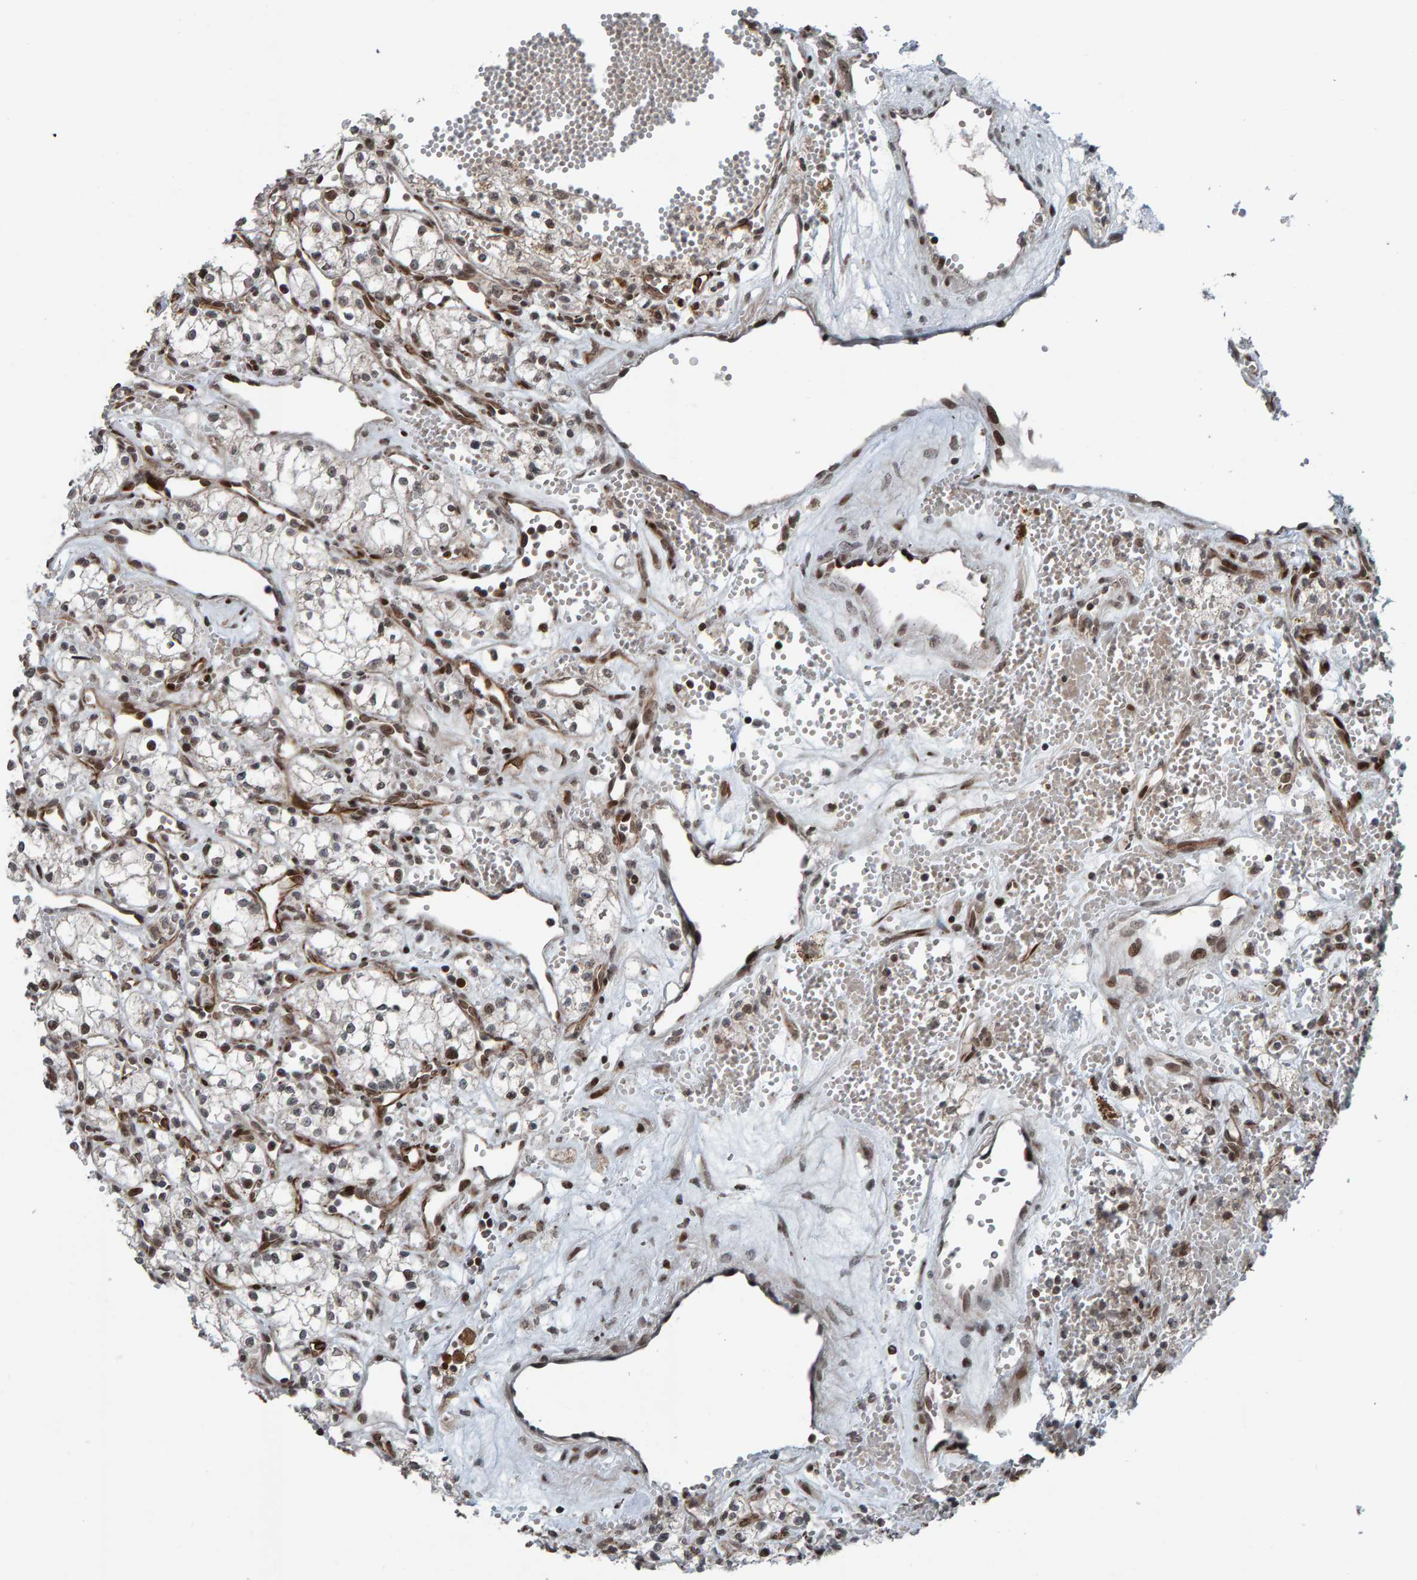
{"staining": {"intensity": "moderate", "quantity": "25%-75%", "location": "nuclear"}, "tissue": "renal cancer", "cell_type": "Tumor cells", "image_type": "cancer", "snomed": [{"axis": "morphology", "description": "Adenocarcinoma, NOS"}, {"axis": "topography", "description": "Kidney"}], "caption": "The histopathology image reveals staining of renal cancer (adenocarcinoma), revealing moderate nuclear protein staining (brown color) within tumor cells.", "gene": "ZNF366", "patient": {"sex": "male", "age": 59}}